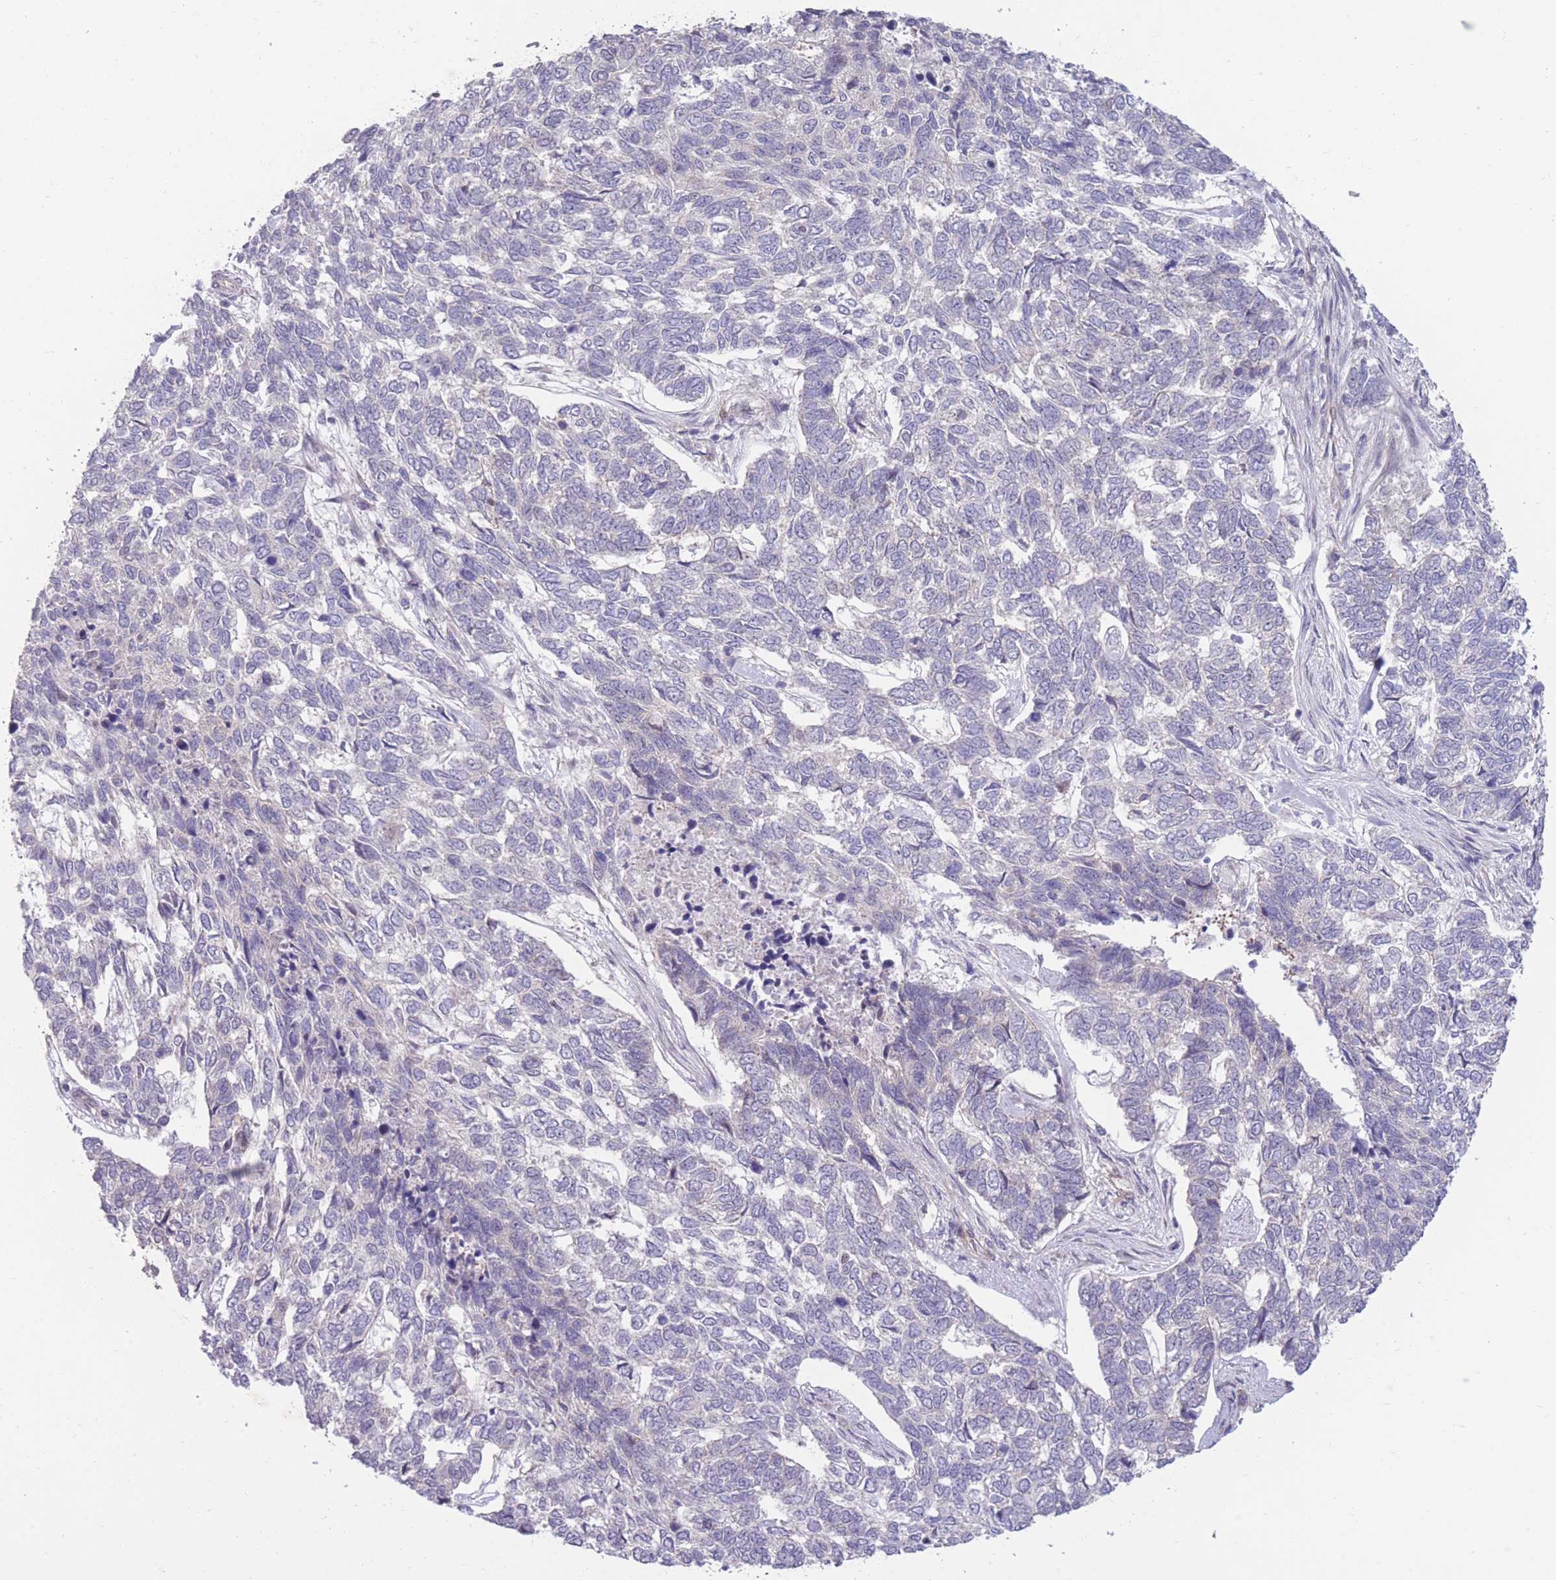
{"staining": {"intensity": "negative", "quantity": "none", "location": "none"}, "tissue": "skin cancer", "cell_type": "Tumor cells", "image_type": "cancer", "snomed": [{"axis": "morphology", "description": "Basal cell carcinoma"}, {"axis": "topography", "description": "Skin"}], "caption": "This is an immunohistochemistry image of human skin cancer (basal cell carcinoma). There is no staining in tumor cells.", "gene": "RIC8A", "patient": {"sex": "female", "age": 65}}